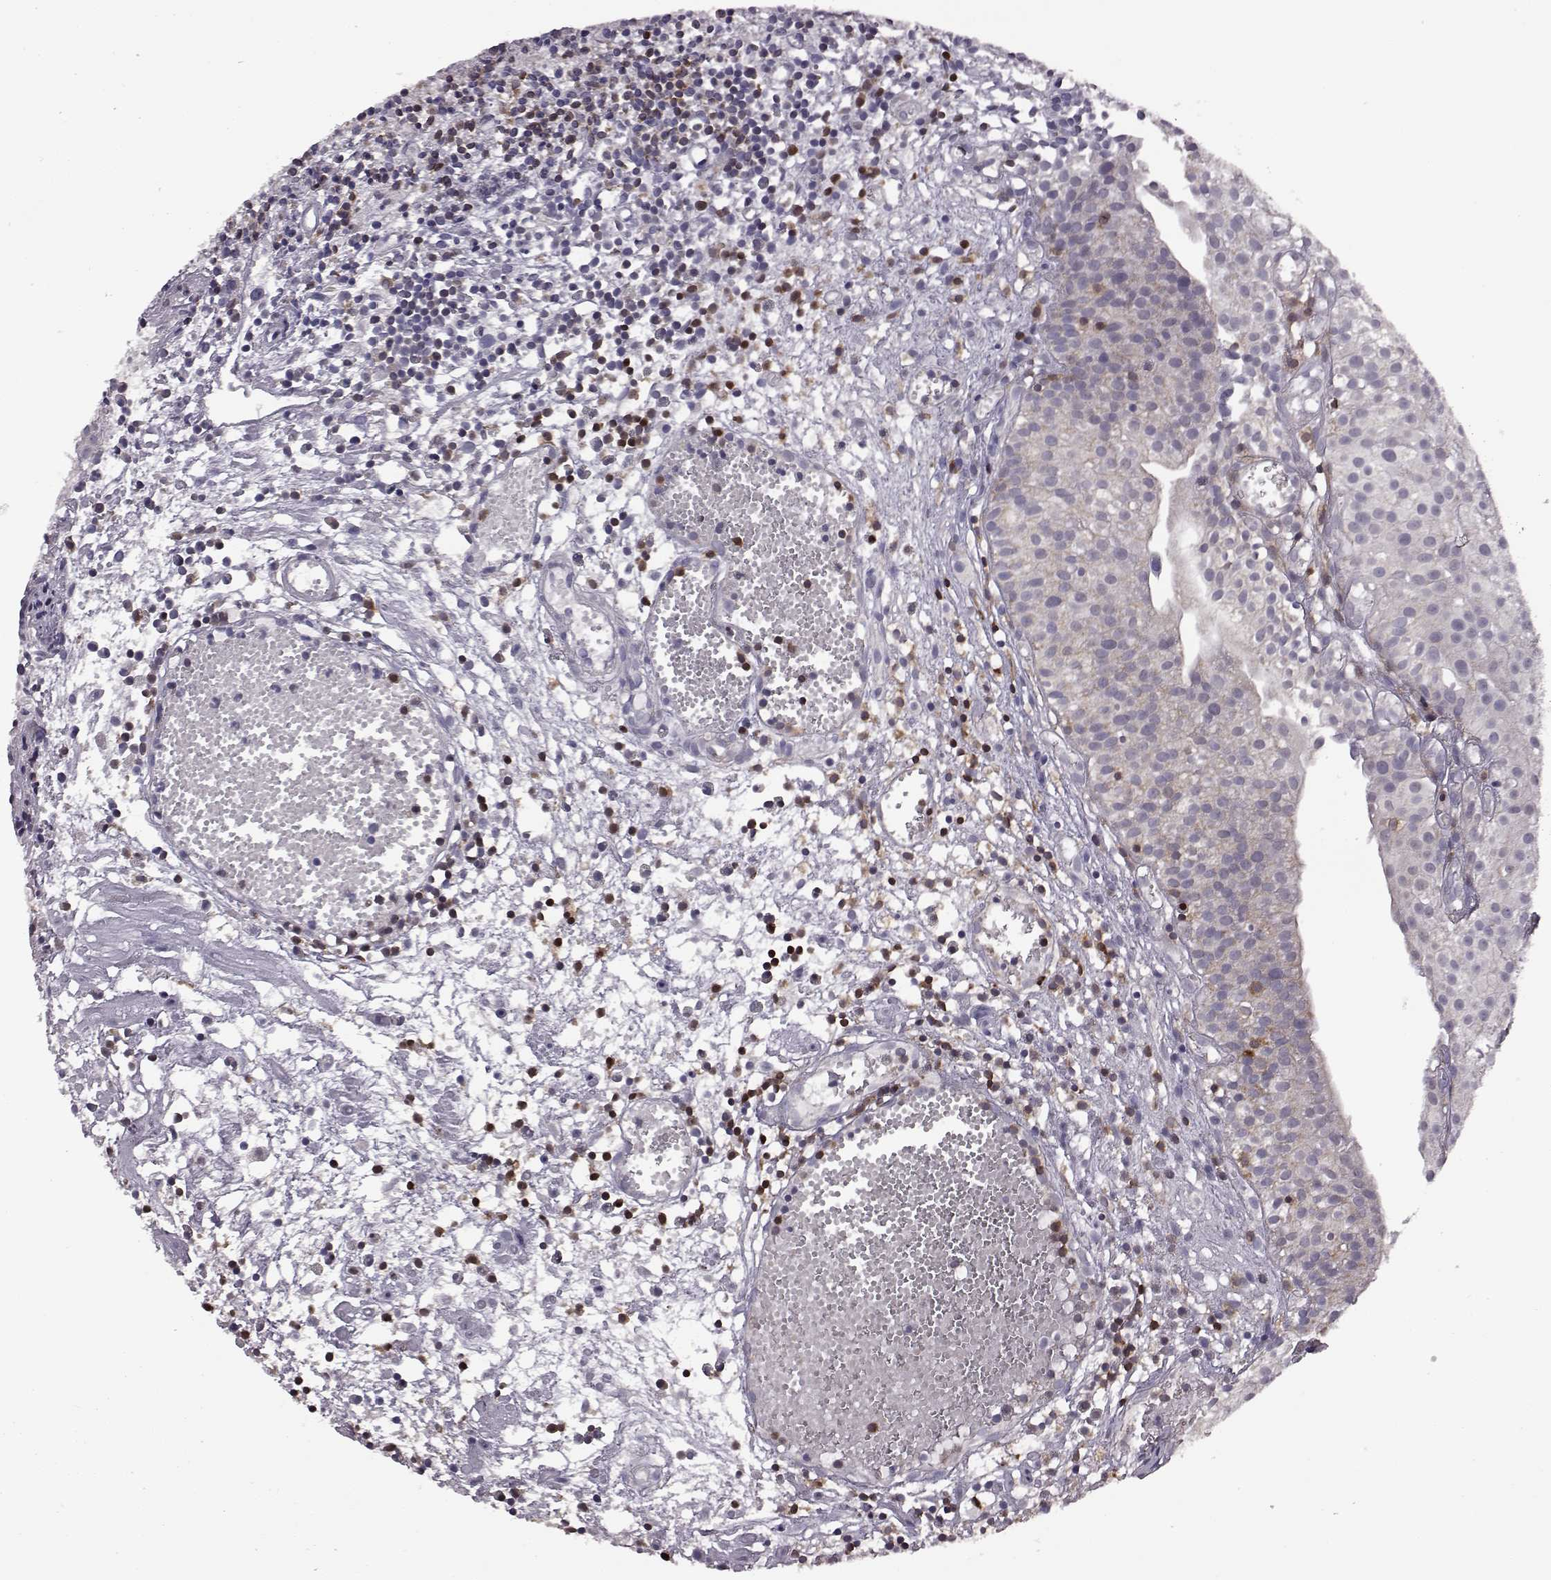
{"staining": {"intensity": "negative", "quantity": "none", "location": "none"}, "tissue": "urothelial cancer", "cell_type": "Tumor cells", "image_type": "cancer", "snomed": [{"axis": "morphology", "description": "Urothelial carcinoma, Low grade"}, {"axis": "topography", "description": "Urinary bladder"}], "caption": "Histopathology image shows no protein expression in tumor cells of low-grade urothelial carcinoma tissue.", "gene": "DOK2", "patient": {"sex": "male", "age": 79}}